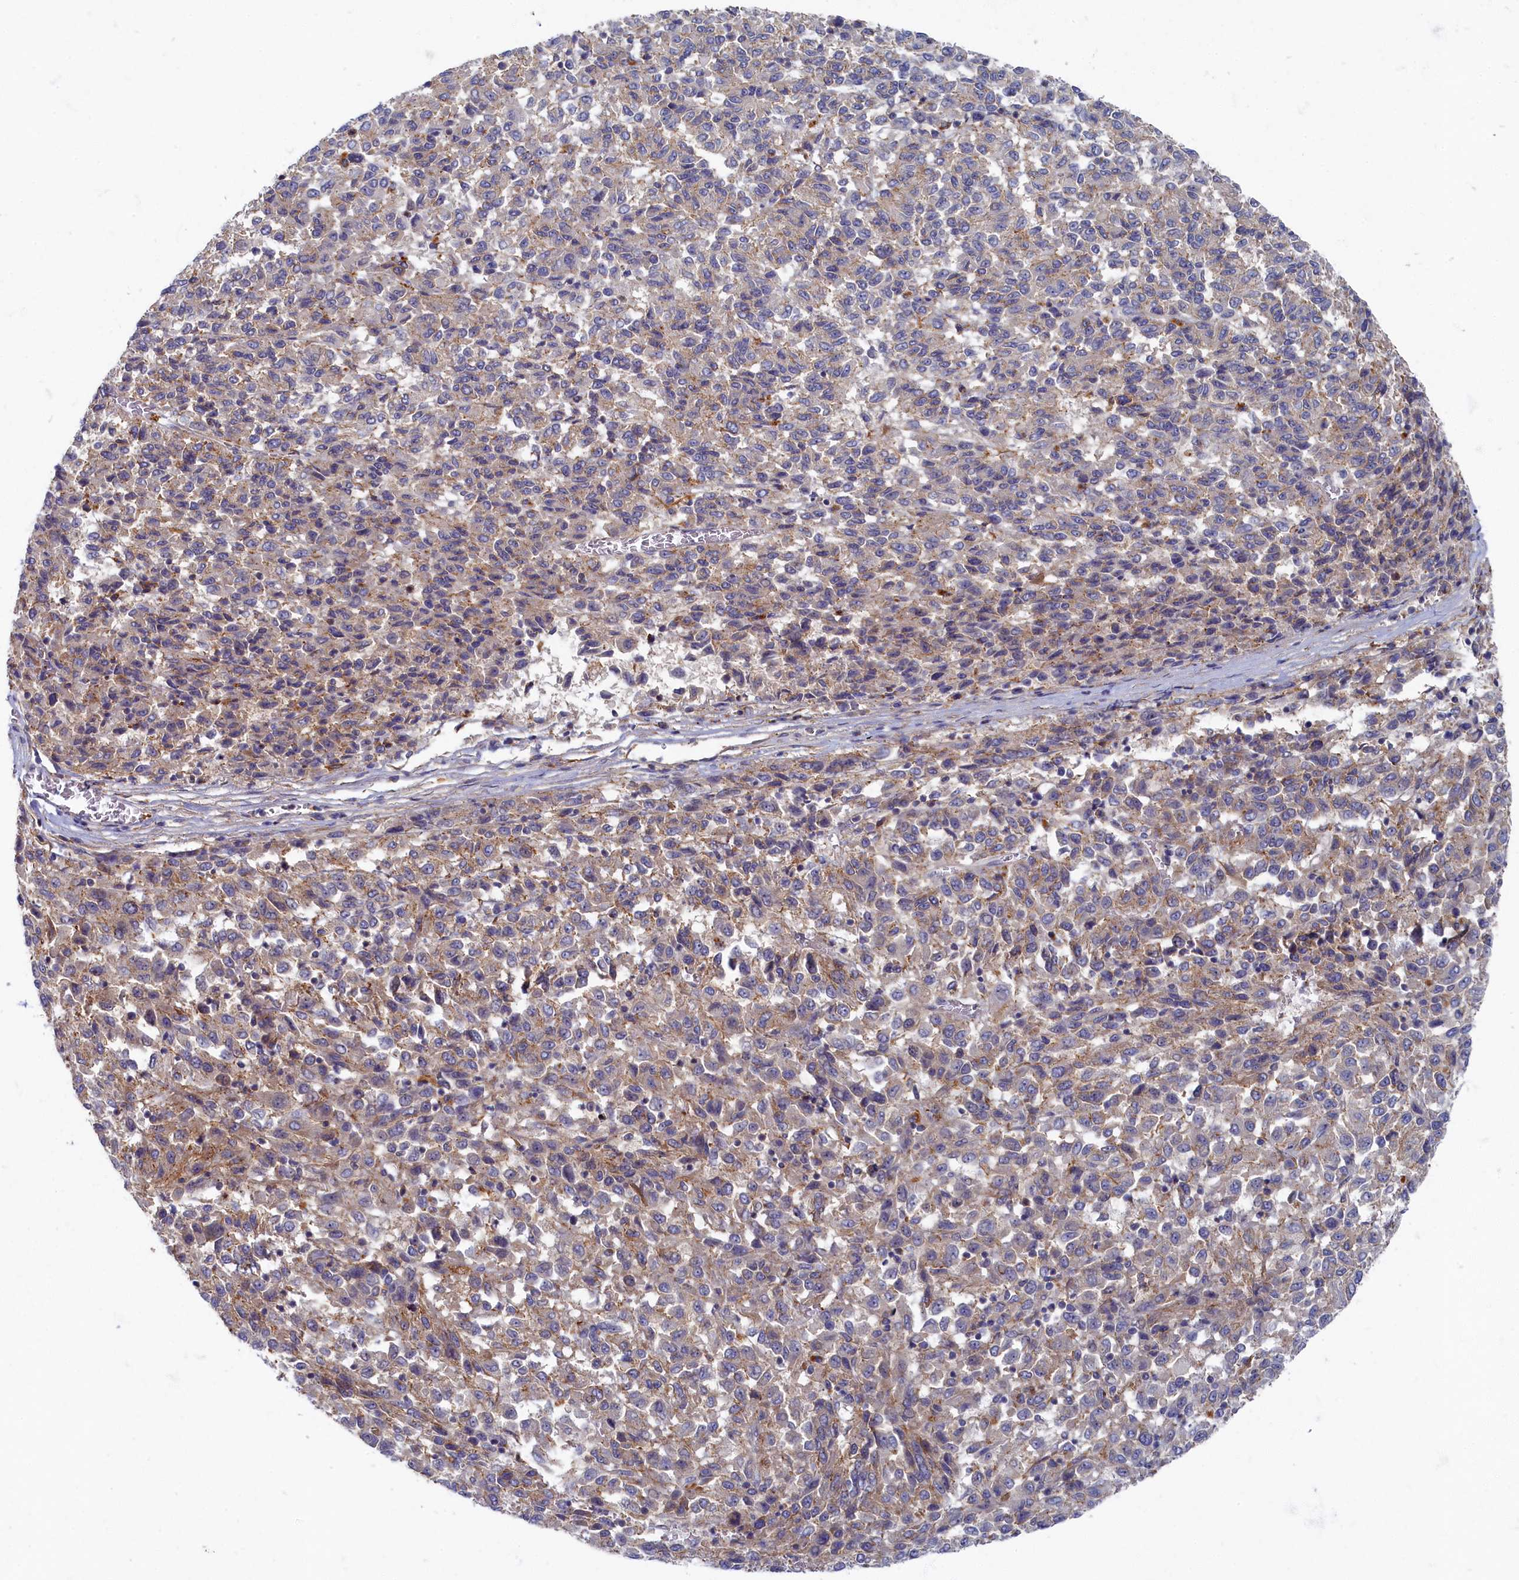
{"staining": {"intensity": "weak", "quantity": "25%-75%", "location": "cytoplasmic/membranous"}, "tissue": "melanoma", "cell_type": "Tumor cells", "image_type": "cancer", "snomed": [{"axis": "morphology", "description": "Malignant melanoma, Metastatic site"}, {"axis": "topography", "description": "Lung"}], "caption": "Melanoma tissue shows weak cytoplasmic/membranous staining in about 25%-75% of tumor cells, visualized by immunohistochemistry. (Stains: DAB in brown, nuclei in blue, Microscopy: brightfield microscopy at high magnification).", "gene": "PSMG2", "patient": {"sex": "male", "age": 64}}